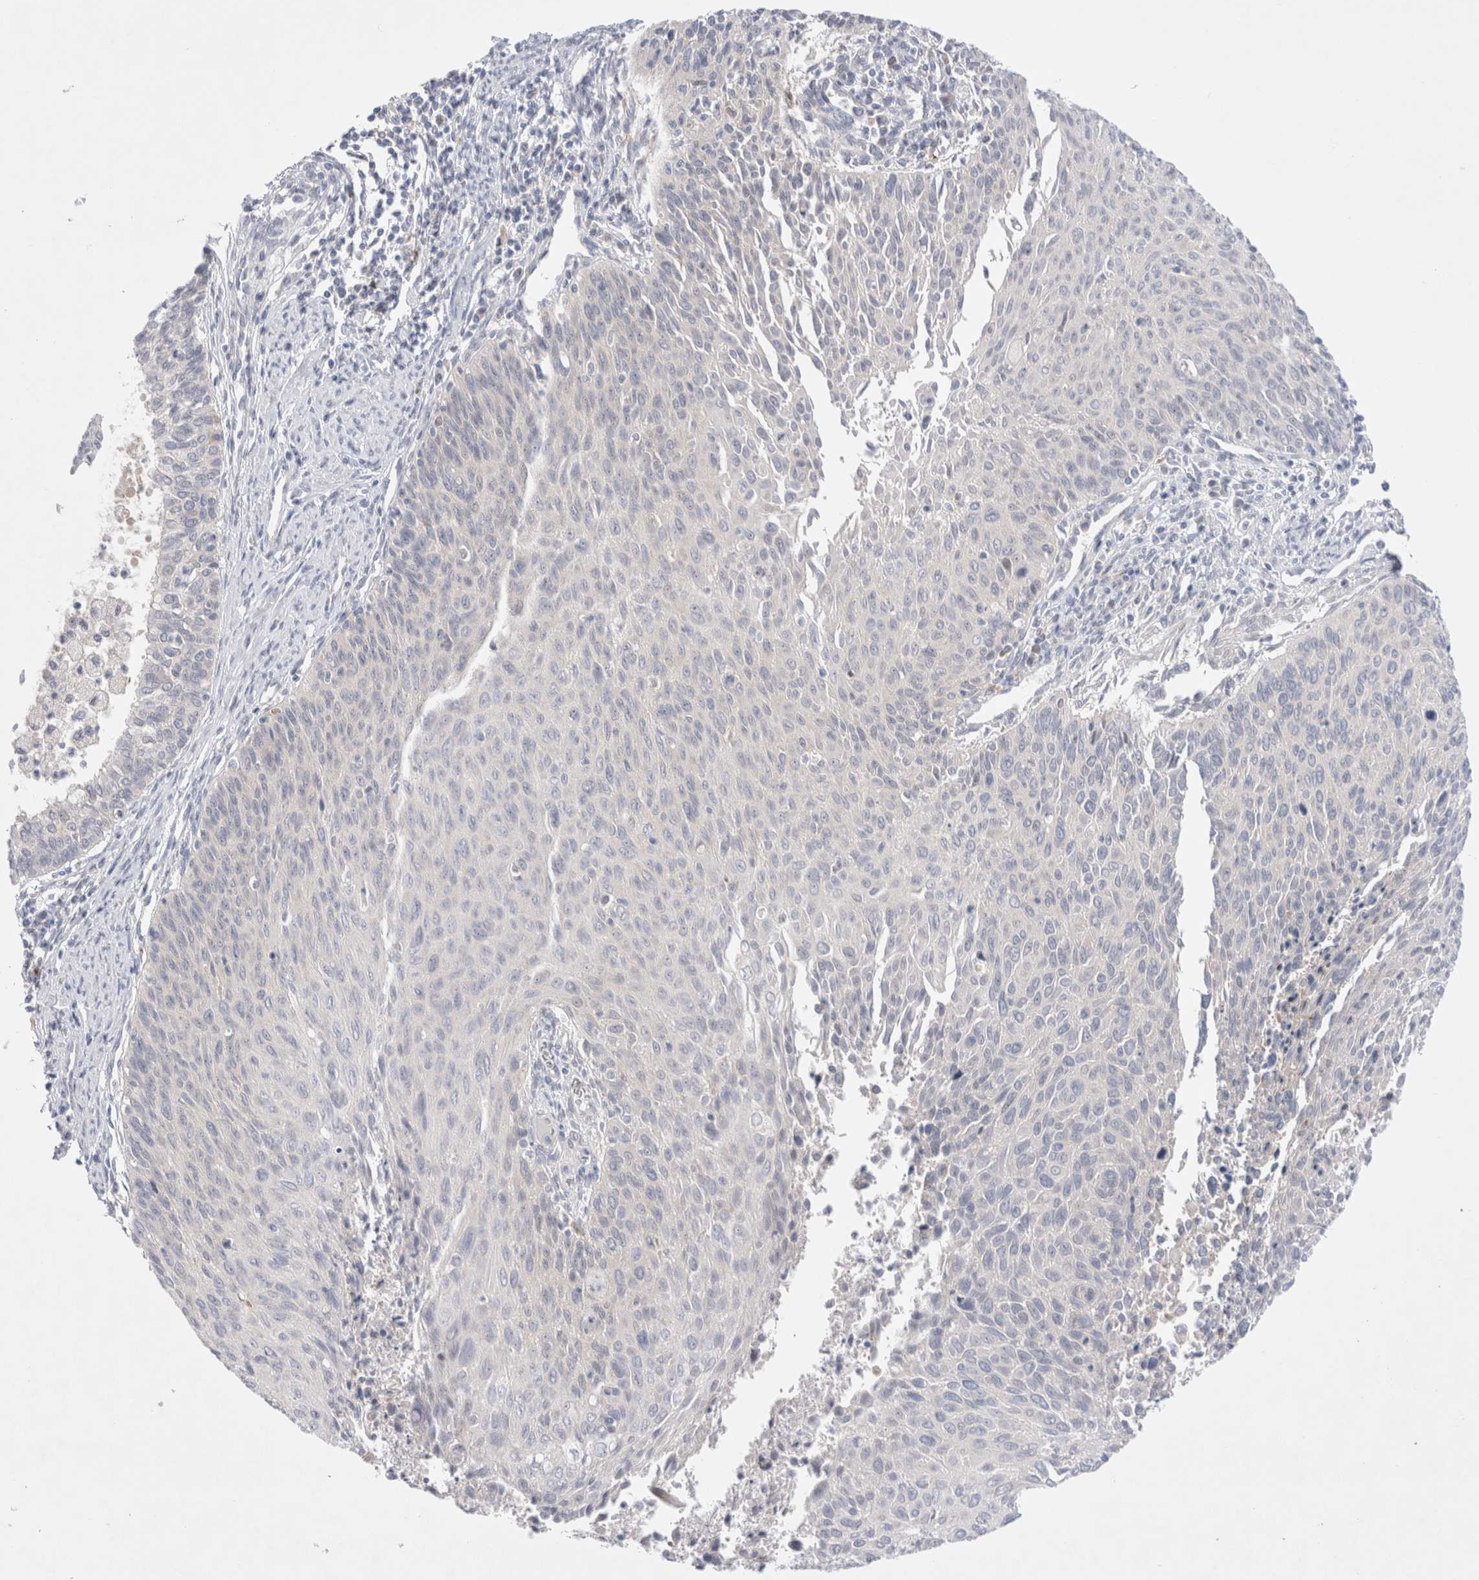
{"staining": {"intensity": "negative", "quantity": "none", "location": "none"}, "tissue": "cervical cancer", "cell_type": "Tumor cells", "image_type": "cancer", "snomed": [{"axis": "morphology", "description": "Squamous cell carcinoma, NOS"}, {"axis": "topography", "description": "Cervix"}], "caption": "Tumor cells show no significant protein positivity in cervical cancer (squamous cell carcinoma).", "gene": "RBM12B", "patient": {"sex": "female", "age": 55}}